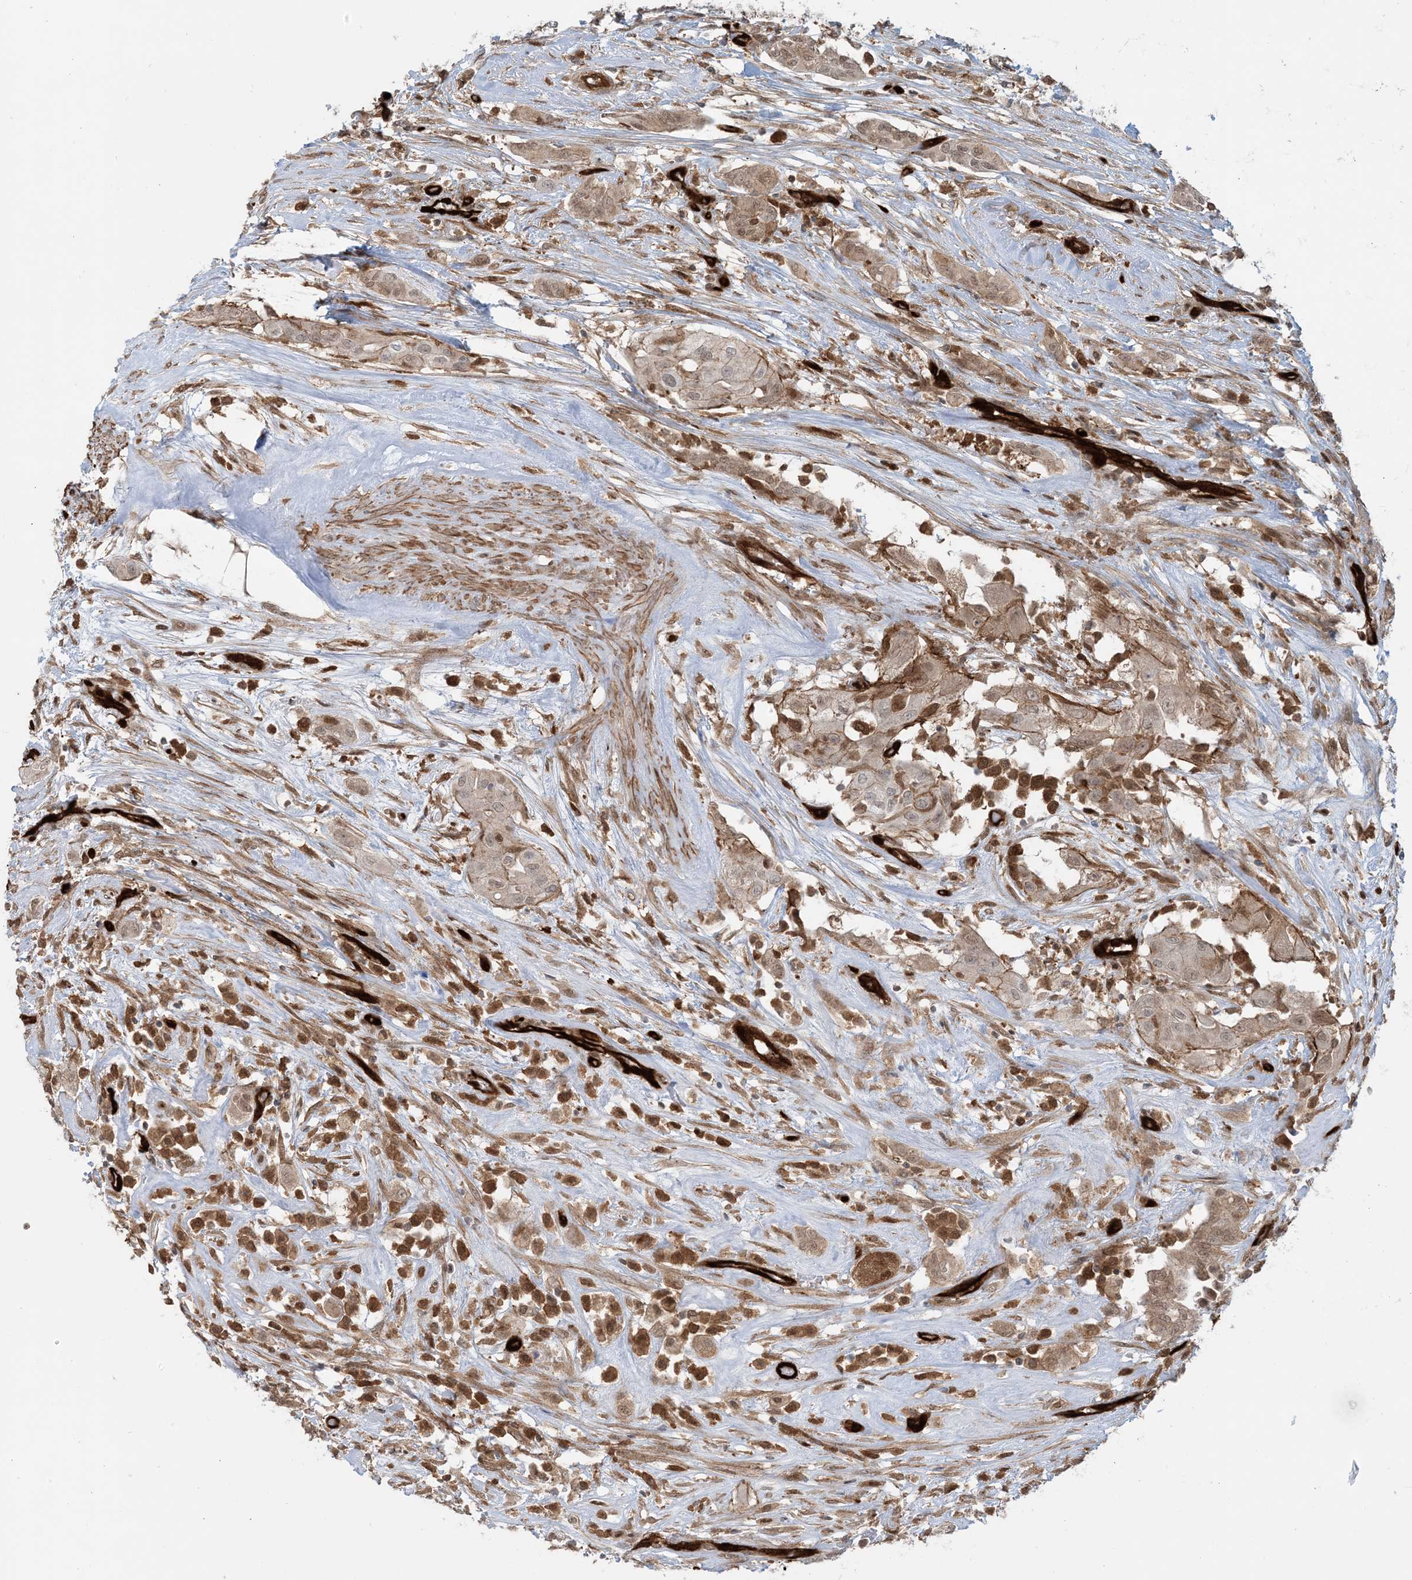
{"staining": {"intensity": "moderate", "quantity": "25%-75%", "location": "cytoplasmic/membranous"}, "tissue": "thyroid cancer", "cell_type": "Tumor cells", "image_type": "cancer", "snomed": [{"axis": "morphology", "description": "Papillary adenocarcinoma, NOS"}, {"axis": "topography", "description": "Thyroid gland"}], "caption": "Thyroid cancer (papillary adenocarcinoma) was stained to show a protein in brown. There is medium levels of moderate cytoplasmic/membranous positivity in about 25%-75% of tumor cells. The protein of interest is stained brown, and the nuclei are stained in blue (DAB IHC with brightfield microscopy, high magnification).", "gene": "PPM1F", "patient": {"sex": "female", "age": 59}}